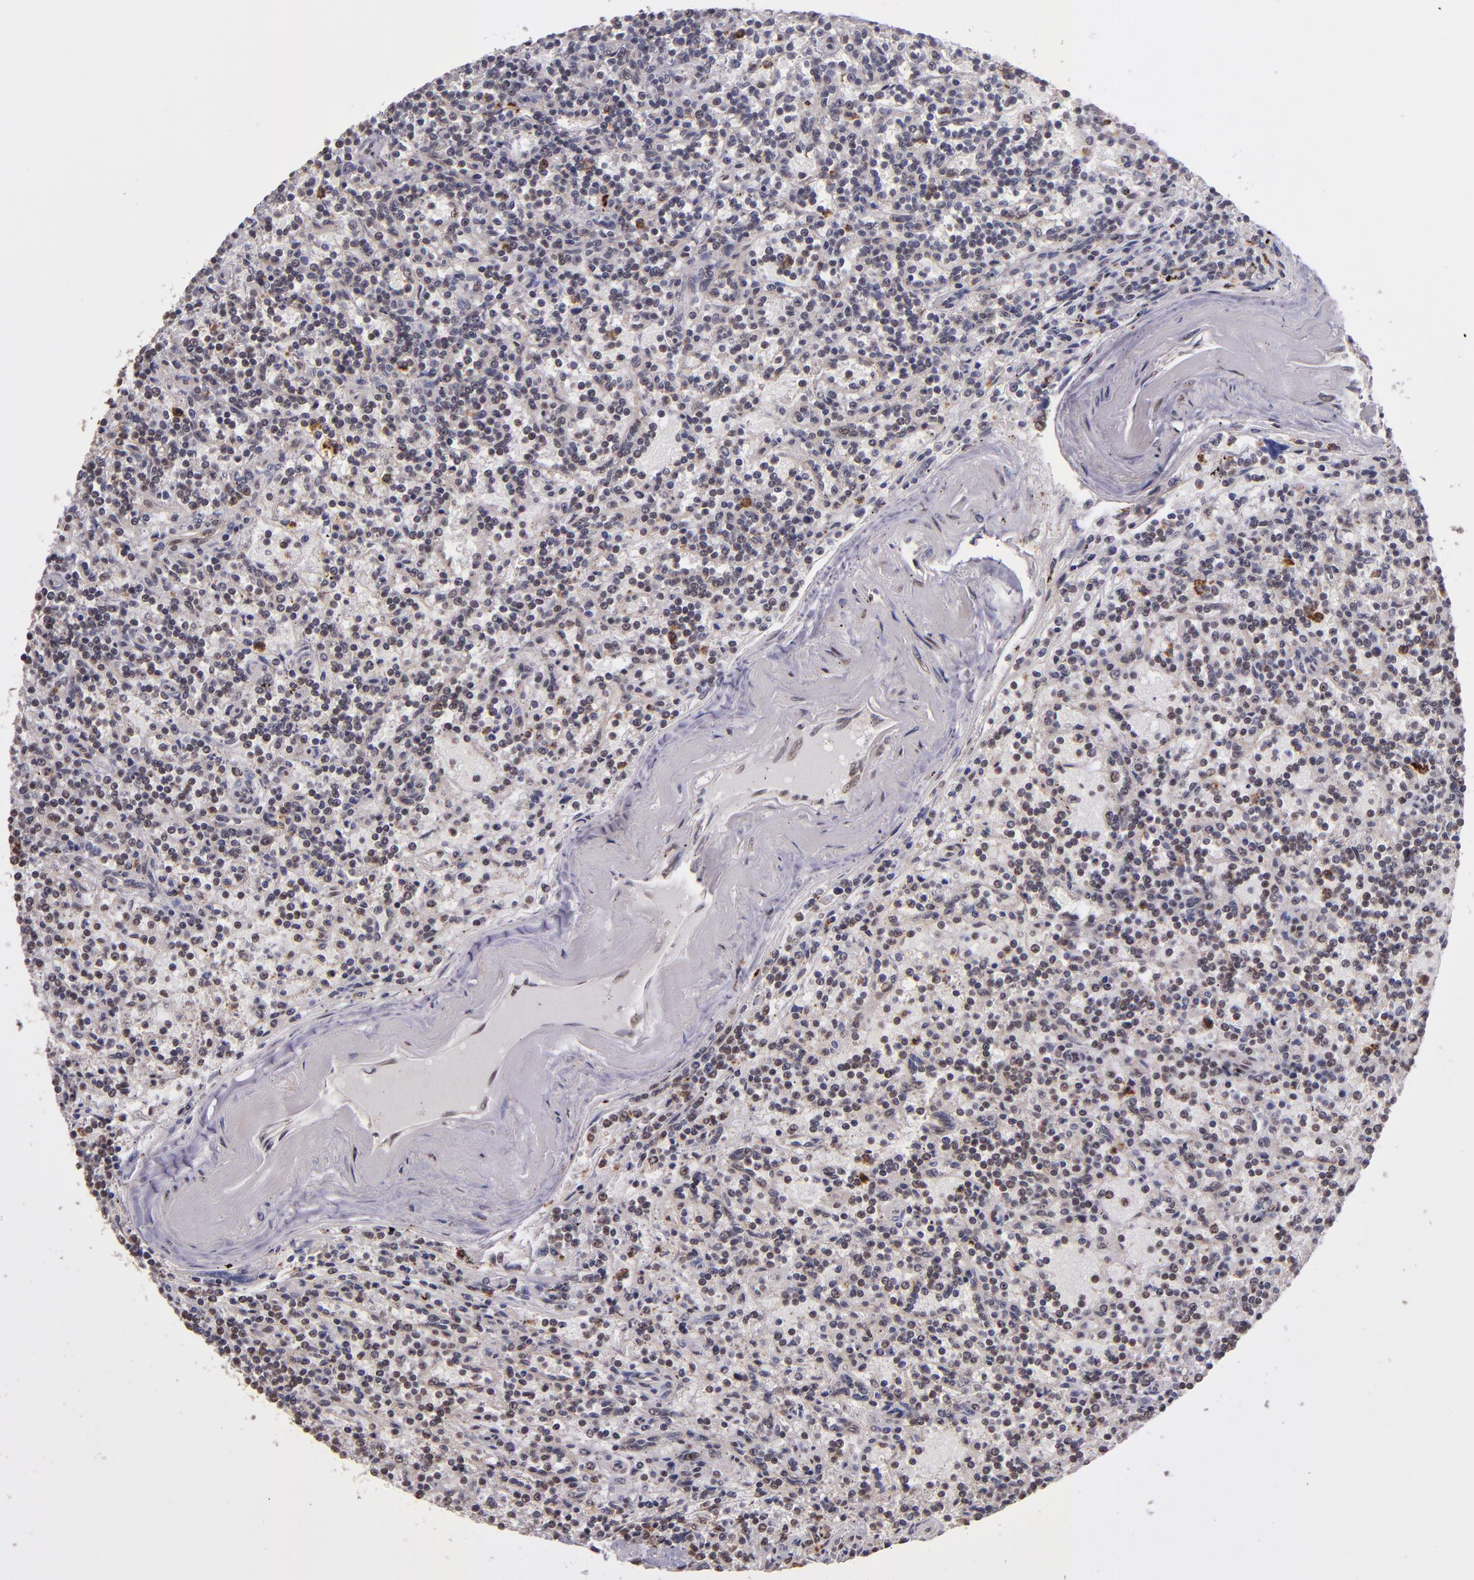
{"staining": {"intensity": "moderate", "quantity": "25%-75%", "location": "nuclear"}, "tissue": "lymphoma", "cell_type": "Tumor cells", "image_type": "cancer", "snomed": [{"axis": "morphology", "description": "Malignant lymphoma, non-Hodgkin's type, Low grade"}, {"axis": "topography", "description": "Spleen"}], "caption": "The histopathology image demonstrates immunohistochemical staining of low-grade malignant lymphoma, non-Hodgkin's type. There is moderate nuclear staining is present in approximately 25%-75% of tumor cells. (IHC, brightfield microscopy, high magnification).", "gene": "CECR2", "patient": {"sex": "male", "age": 73}}